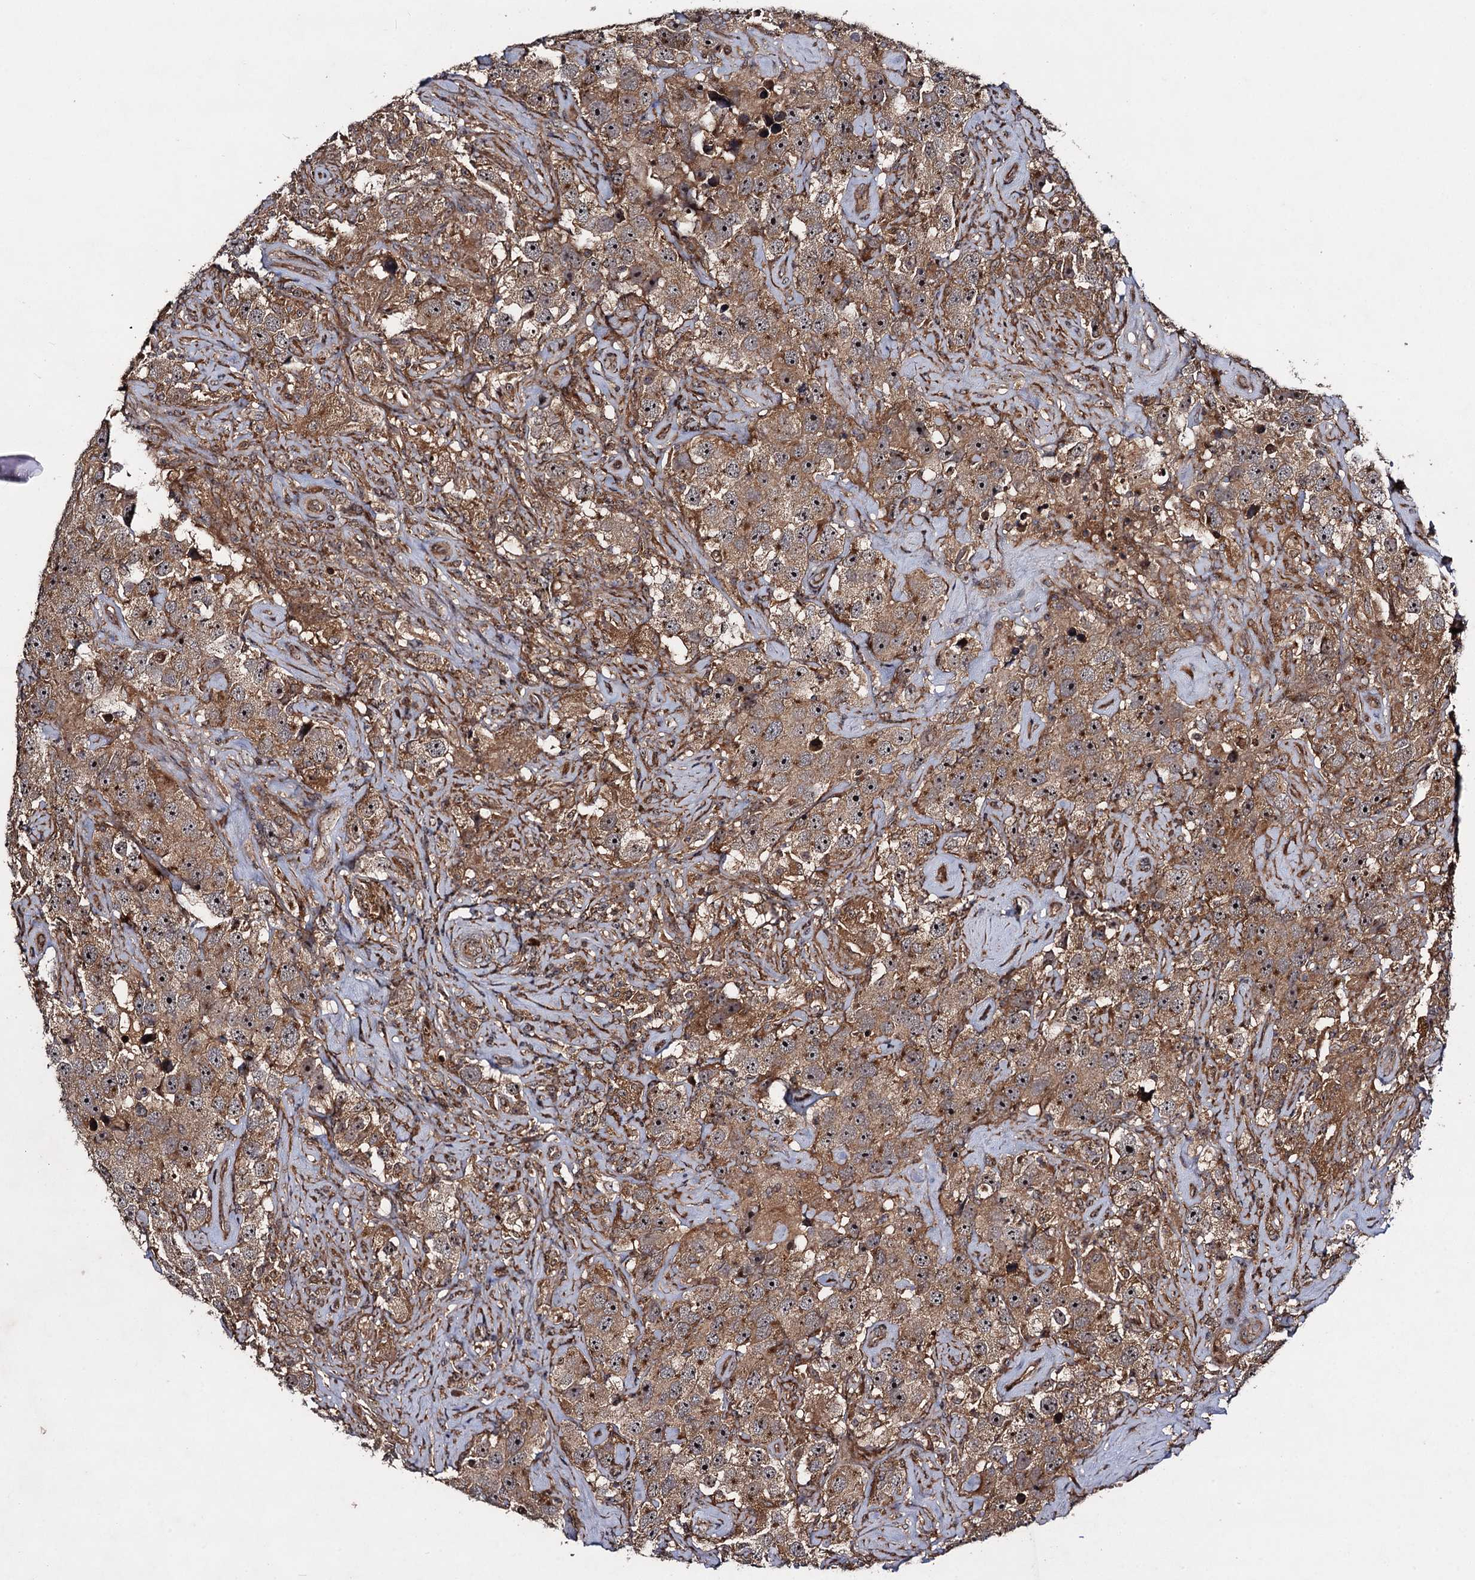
{"staining": {"intensity": "moderate", "quantity": ">75%", "location": "cytoplasmic/membranous"}, "tissue": "testis cancer", "cell_type": "Tumor cells", "image_type": "cancer", "snomed": [{"axis": "morphology", "description": "Seminoma, NOS"}, {"axis": "topography", "description": "Testis"}], "caption": "Moderate cytoplasmic/membranous protein staining is present in approximately >75% of tumor cells in testis cancer.", "gene": "KXD1", "patient": {"sex": "male", "age": 49}}